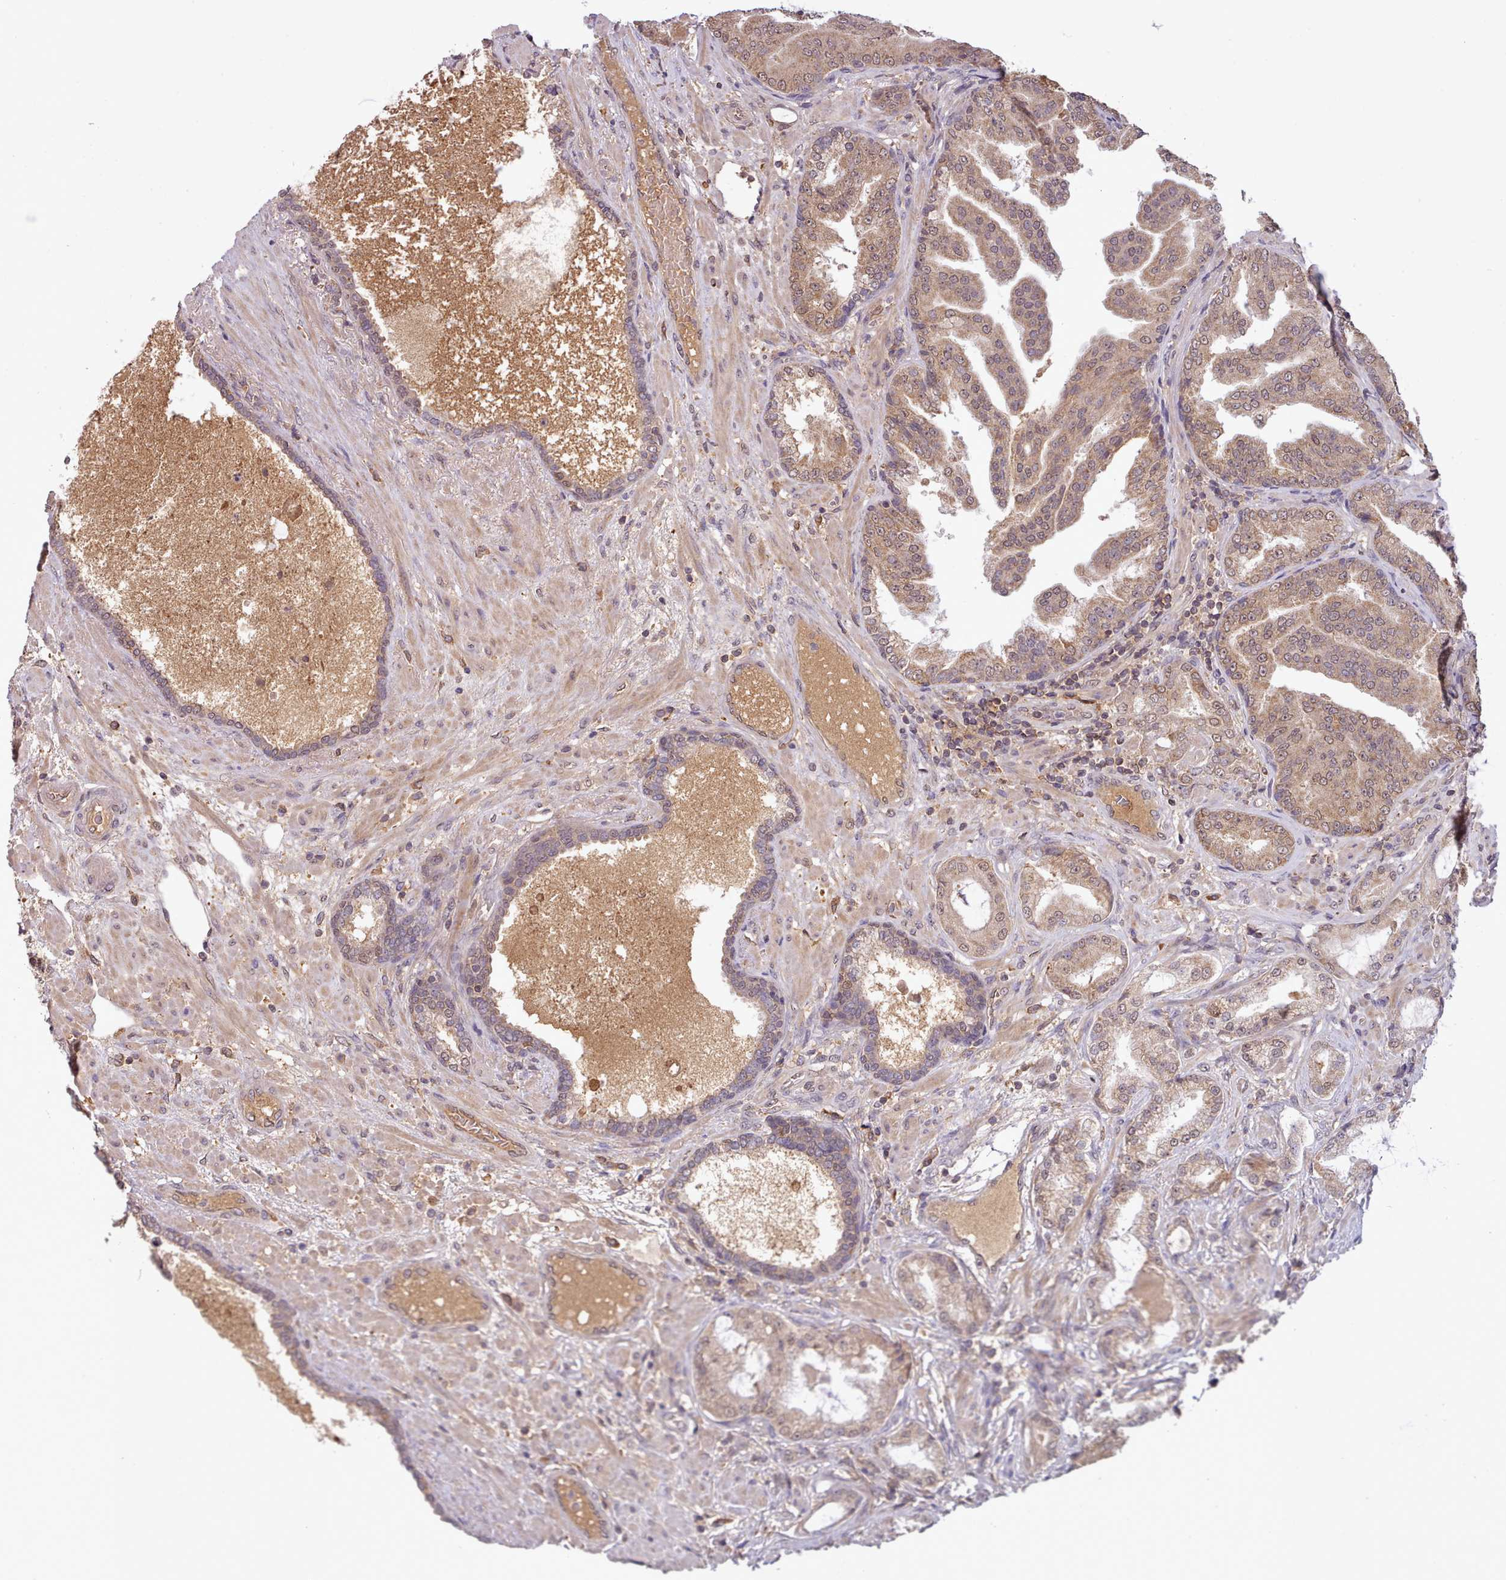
{"staining": {"intensity": "weak", "quantity": ">75%", "location": "cytoplasmic/membranous,nuclear"}, "tissue": "prostate cancer", "cell_type": "Tumor cells", "image_type": "cancer", "snomed": [{"axis": "morphology", "description": "Adenocarcinoma, High grade"}, {"axis": "topography", "description": "Prostate"}], "caption": "Prostate cancer tissue displays weak cytoplasmic/membranous and nuclear staining in approximately >75% of tumor cells", "gene": "PIP4P1", "patient": {"sex": "male", "age": 68}}